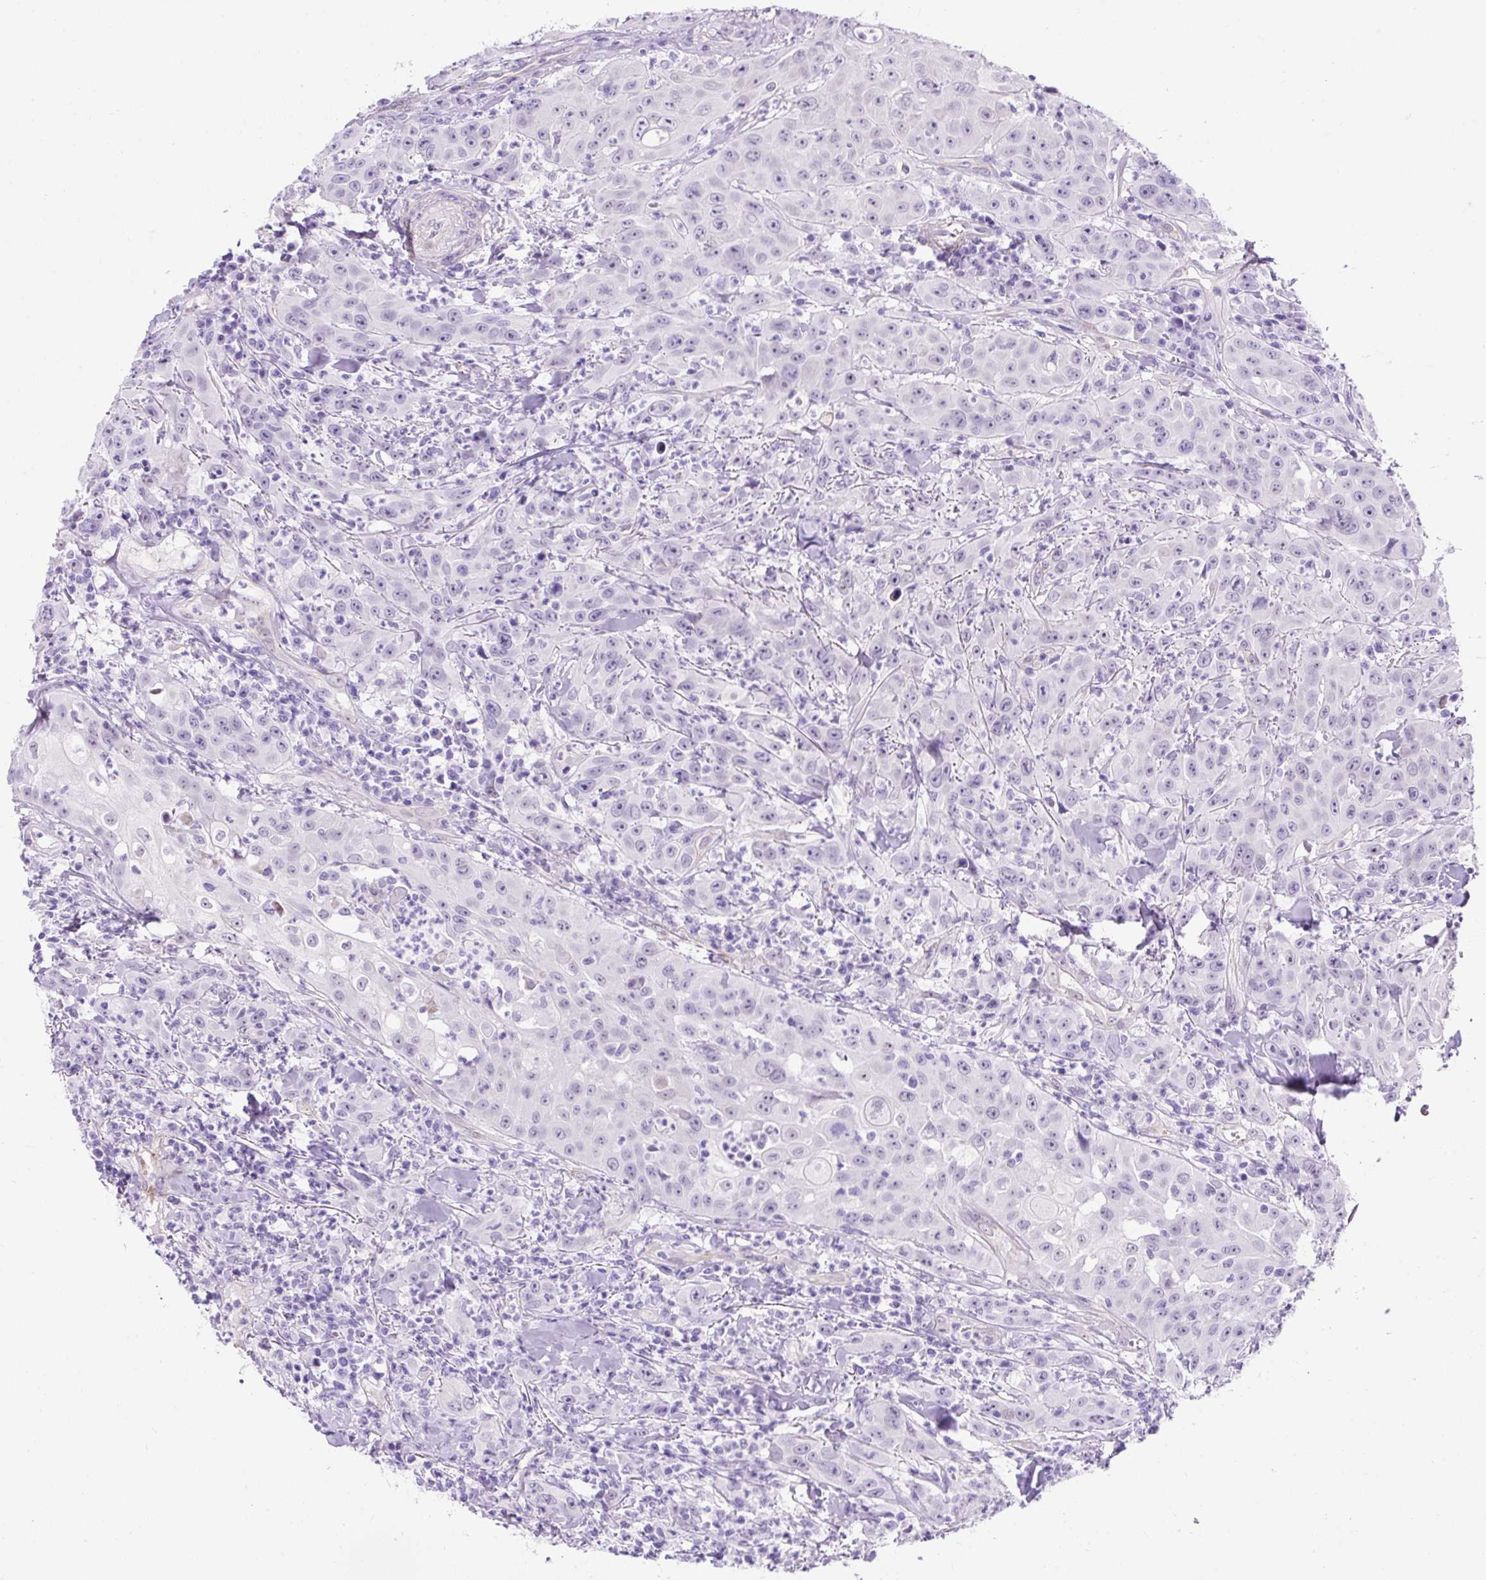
{"staining": {"intensity": "negative", "quantity": "none", "location": "none"}, "tissue": "head and neck cancer", "cell_type": "Tumor cells", "image_type": "cancer", "snomed": [{"axis": "morphology", "description": "Squamous cell carcinoma, NOS"}, {"axis": "topography", "description": "Skin"}, {"axis": "topography", "description": "Head-Neck"}], "caption": "High magnification brightfield microscopy of squamous cell carcinoma (head and neck) stained with DAB (brown) and counterstained with hematoxylin (blue): tumor cells show no significant positivity. The staining is performed using DAB brown chromogen with nuclei counter-stained in using hematoxylin.", "gene": "KRT12", "patient": {"sex": "male", "age": 80}}